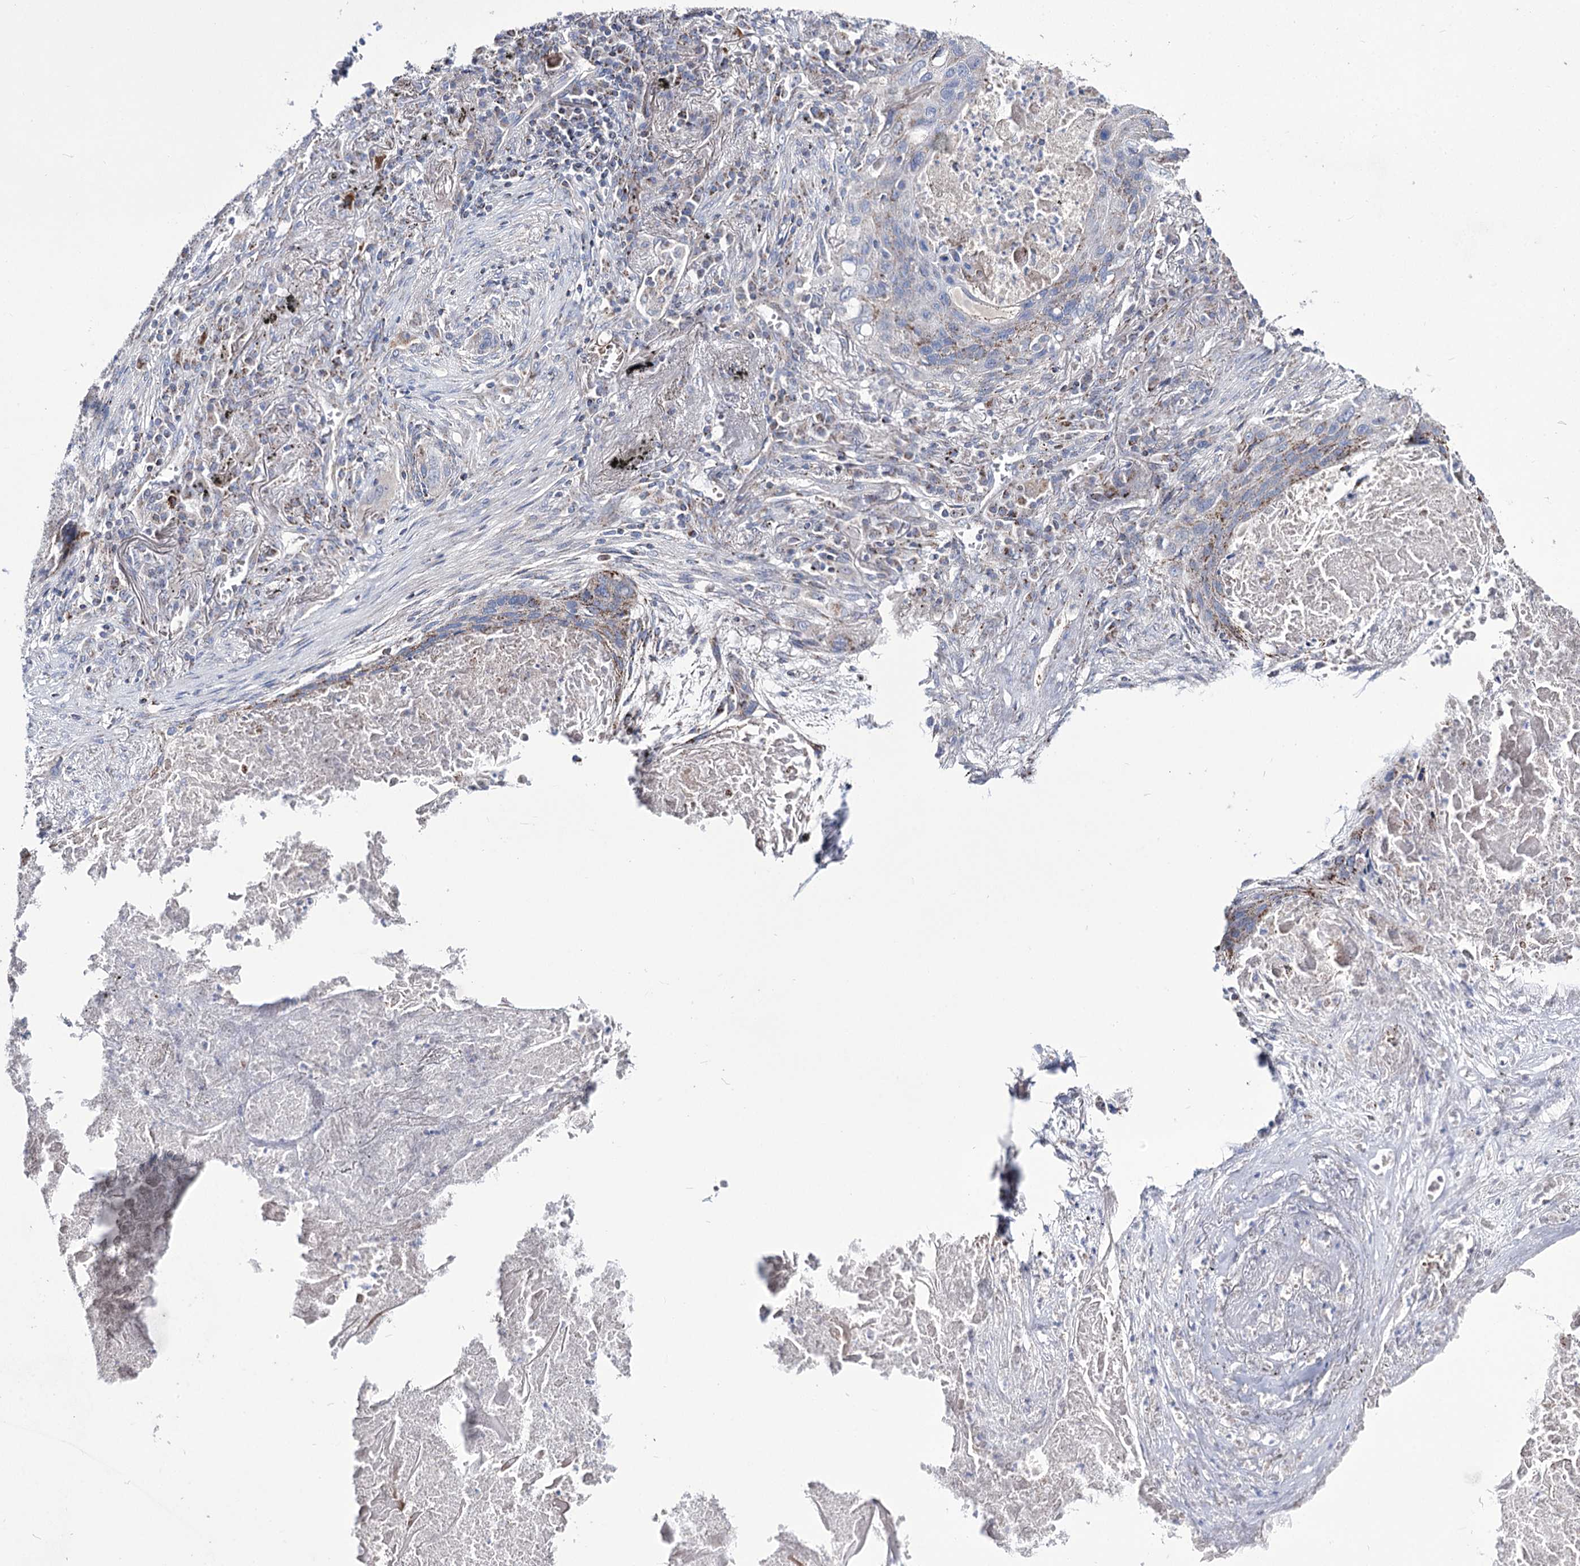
{"staining": {"intensity": "weak", "quantity": "<25%", "location": "cytoplasmic/membranous"}, "tissue": "lung cancer", "cell_type": "Tumor cells", "image_type": "cancer", "snomed": [{"axis": "morphology", "description": "Squamous cell carcinoma, NOS"}, {"axis": "topography", "description": "Lung"}], "caption": "There is no significant expression in tumor cells of squamous cell carcinoma (lung). (DAB immunohistochemistry (IHC) visualized using brightfield microscopy, high magnification).", "gene": "OSBPL5", "patient": {"sex": "female", "age": 63}}